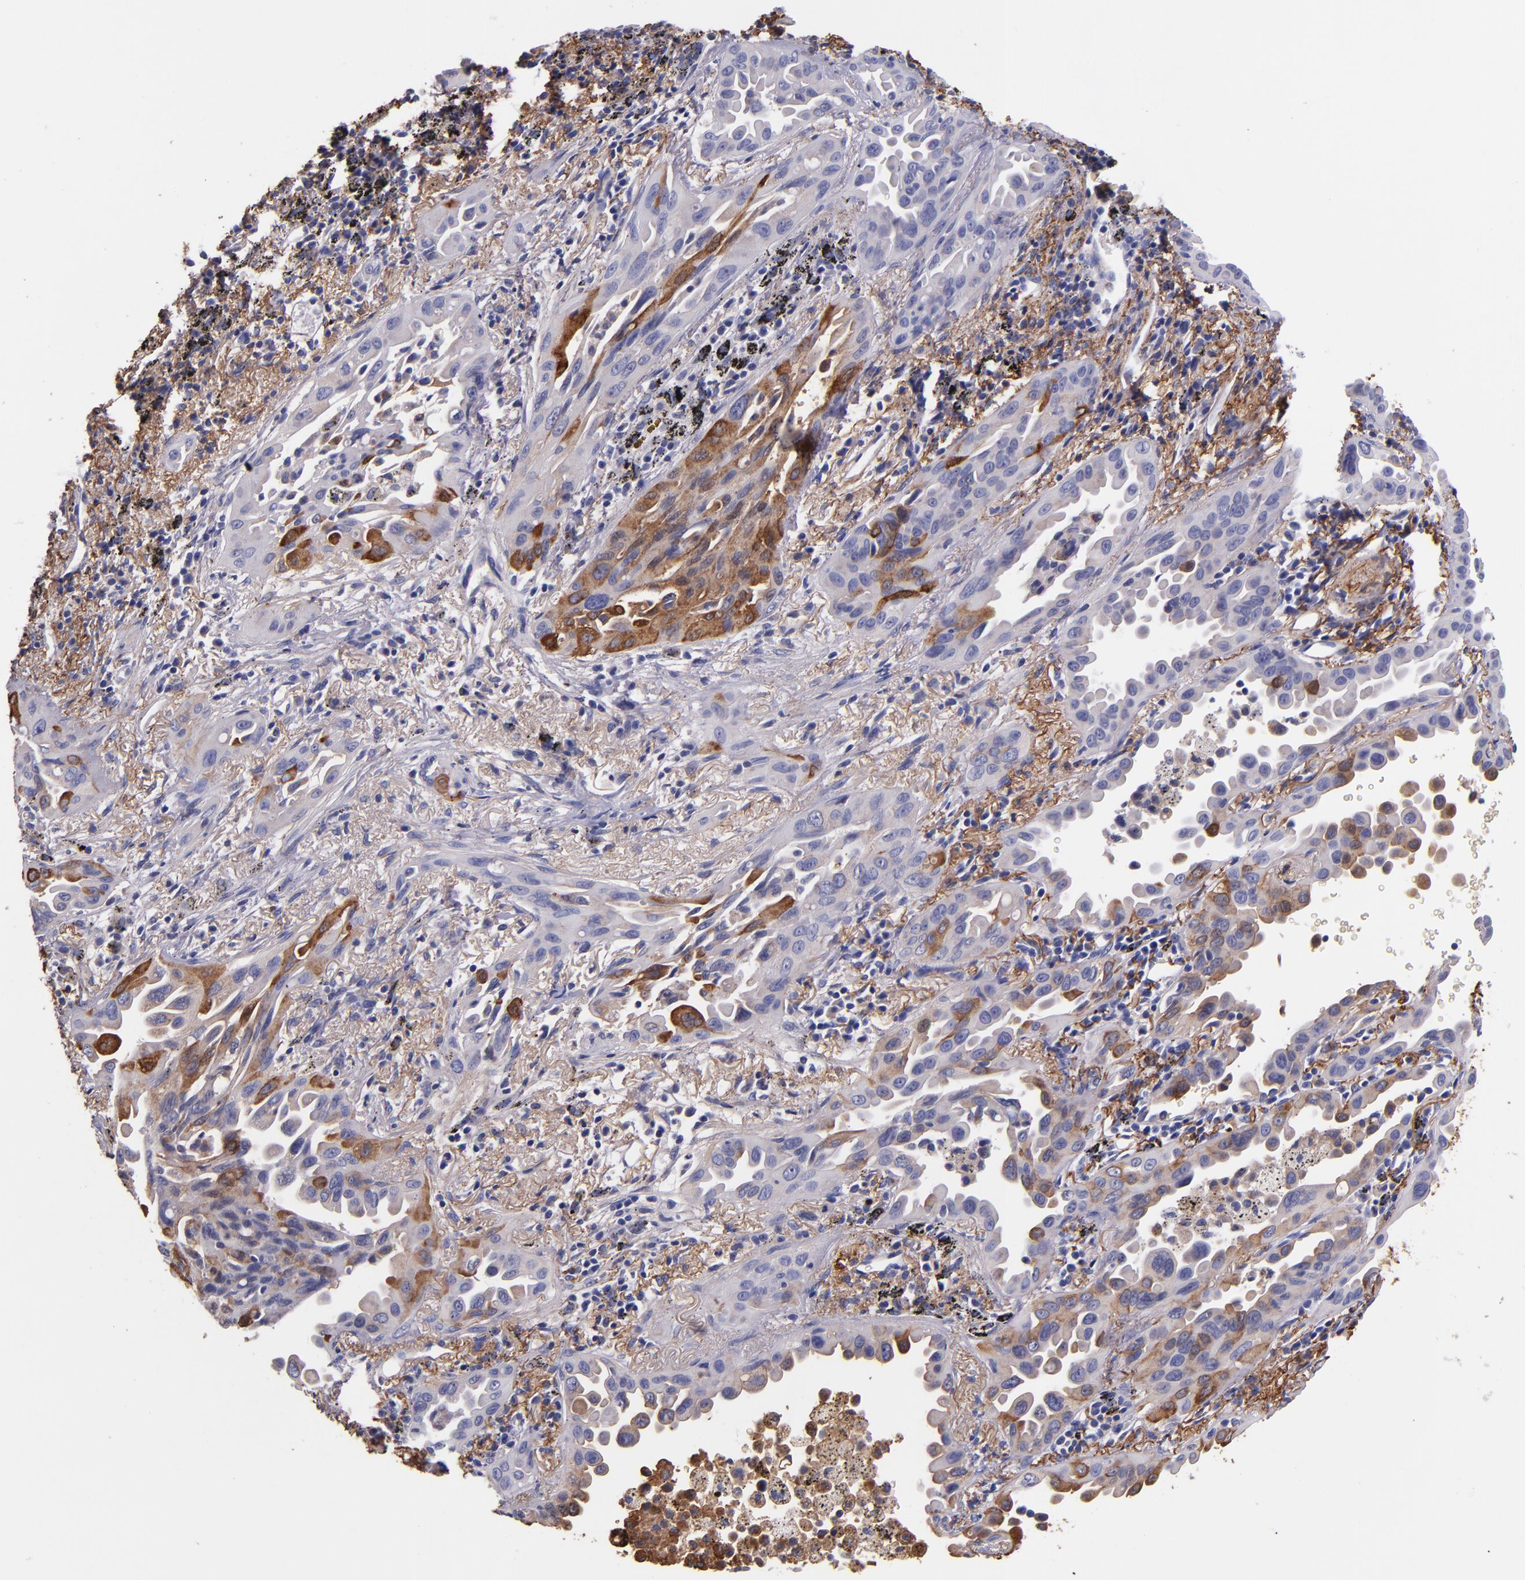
{"staining": {"intensity": "strong", "quantity": "25%-75%", "location": "cytoplasmic/membranous"}, "tissue": "lung cancer", "cell_type": "Tumor cells", "image_type": "cancer", "snomed": [{"axis": "morphology", "description": "Adenocarcinoma, NOS"}, {"axis": "topography", "description": "Lung"}], "caption": "A brown stain highlights strong cytoplasmic/membranous expression of a protein in human lung cancer tumor cells. (brown staining indicates protein expression, while blue staining denotes nuclei).", "gene": "IVL", "patient": {"sex": "male", "age": 68}}